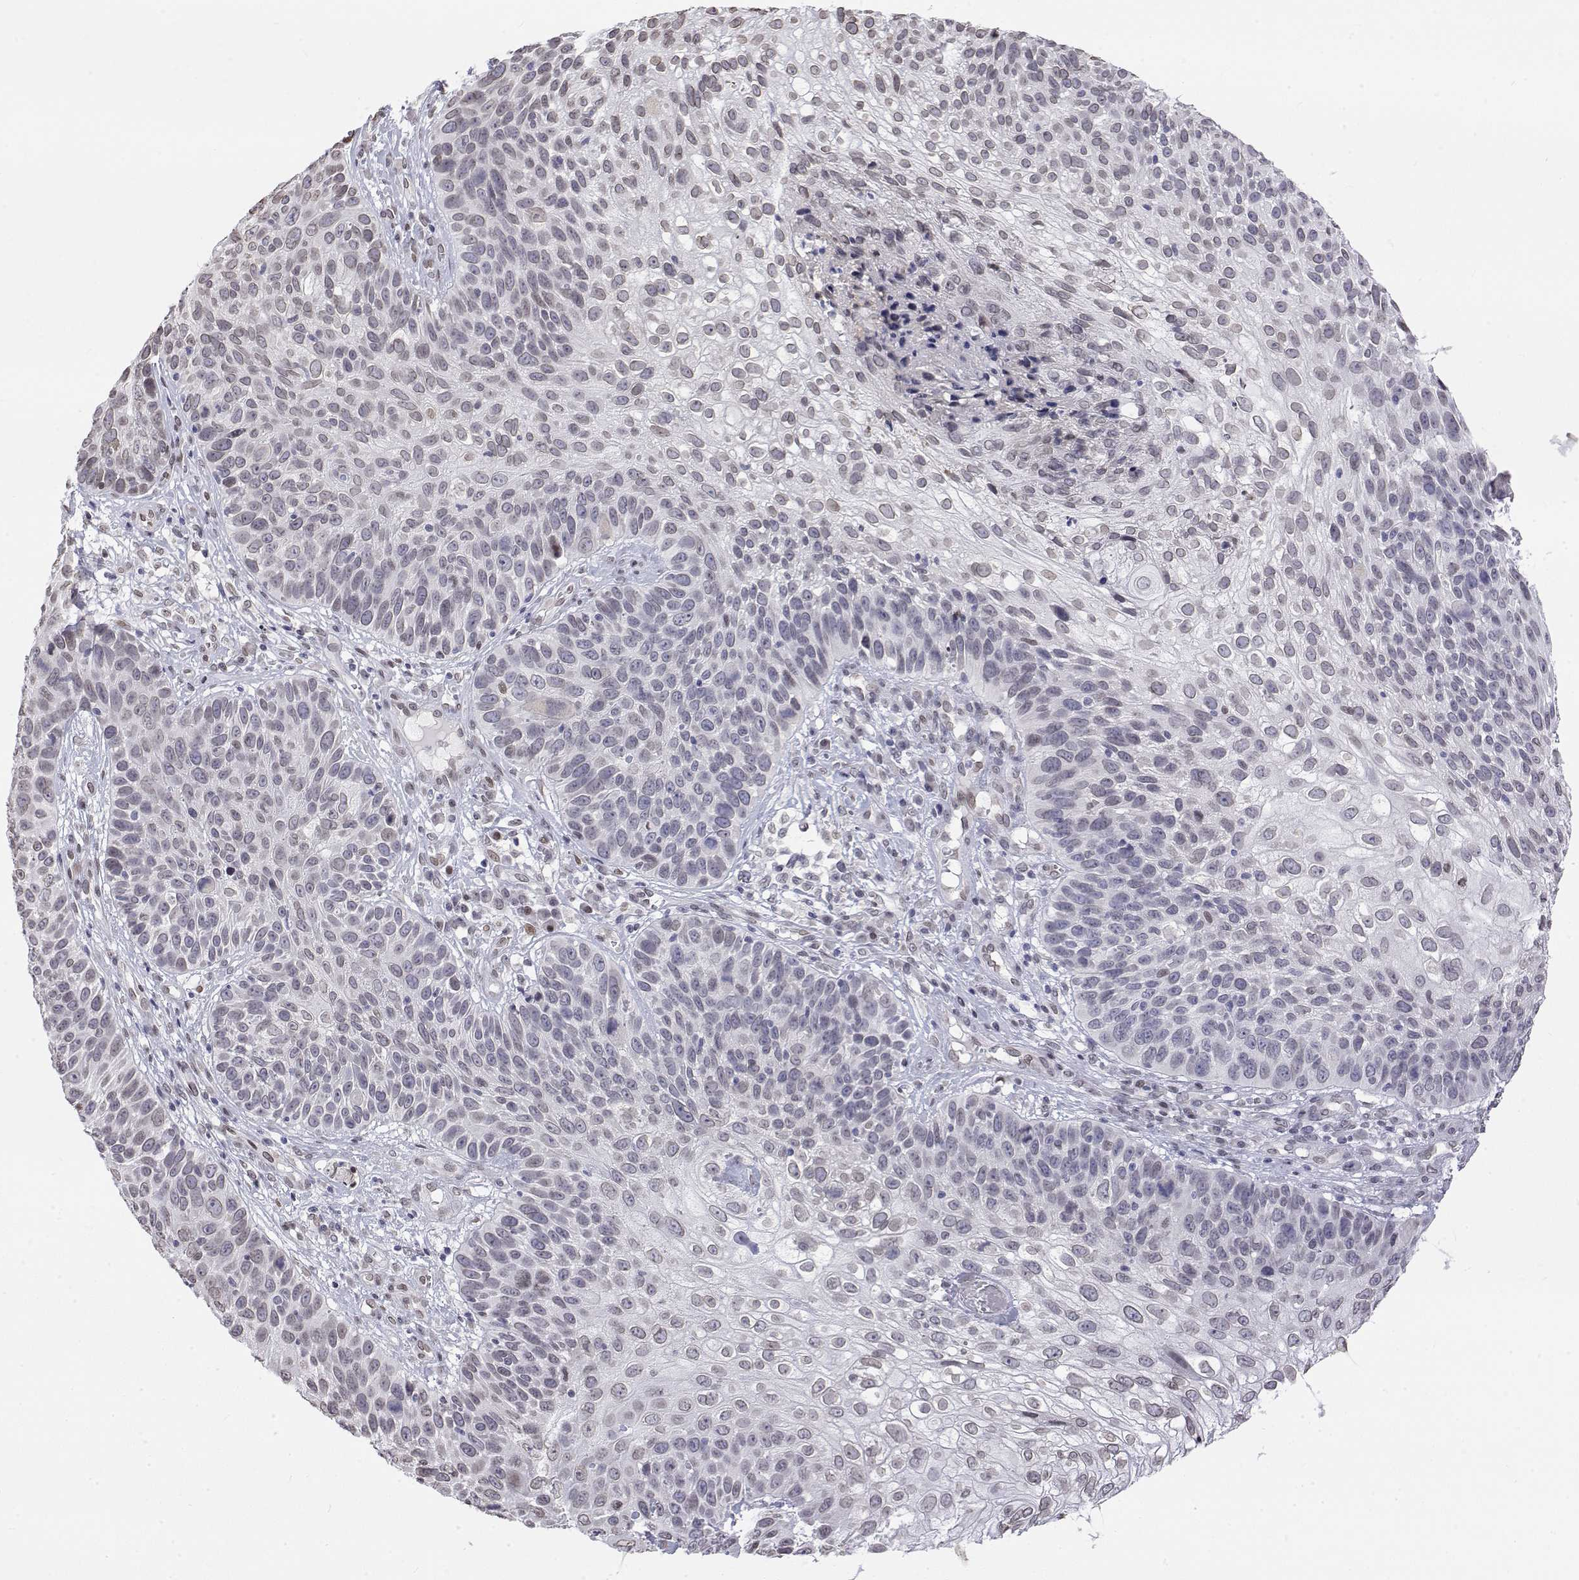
{"staining": {"intensity": "weak", "quantity": "<25%", "location": "nuclear"}, "tissue": "skin cancer", "cell_type": "Tumor cells", "image_type": "cancer", "snomed": [{"axis": "morphology", "description": "Squamous cell carcinoma, NOS"}, {"axis": "topography", "description": "Skin"}], "caption": "Immunohistochemistry (IHC) image of neoplastic tissue: human skin squamous cell carcinoma stained with DAB displays no significant protein staining in tumor cells.", "gene": "ZNF532", "patient": {"sex": "male", "age": 92}}